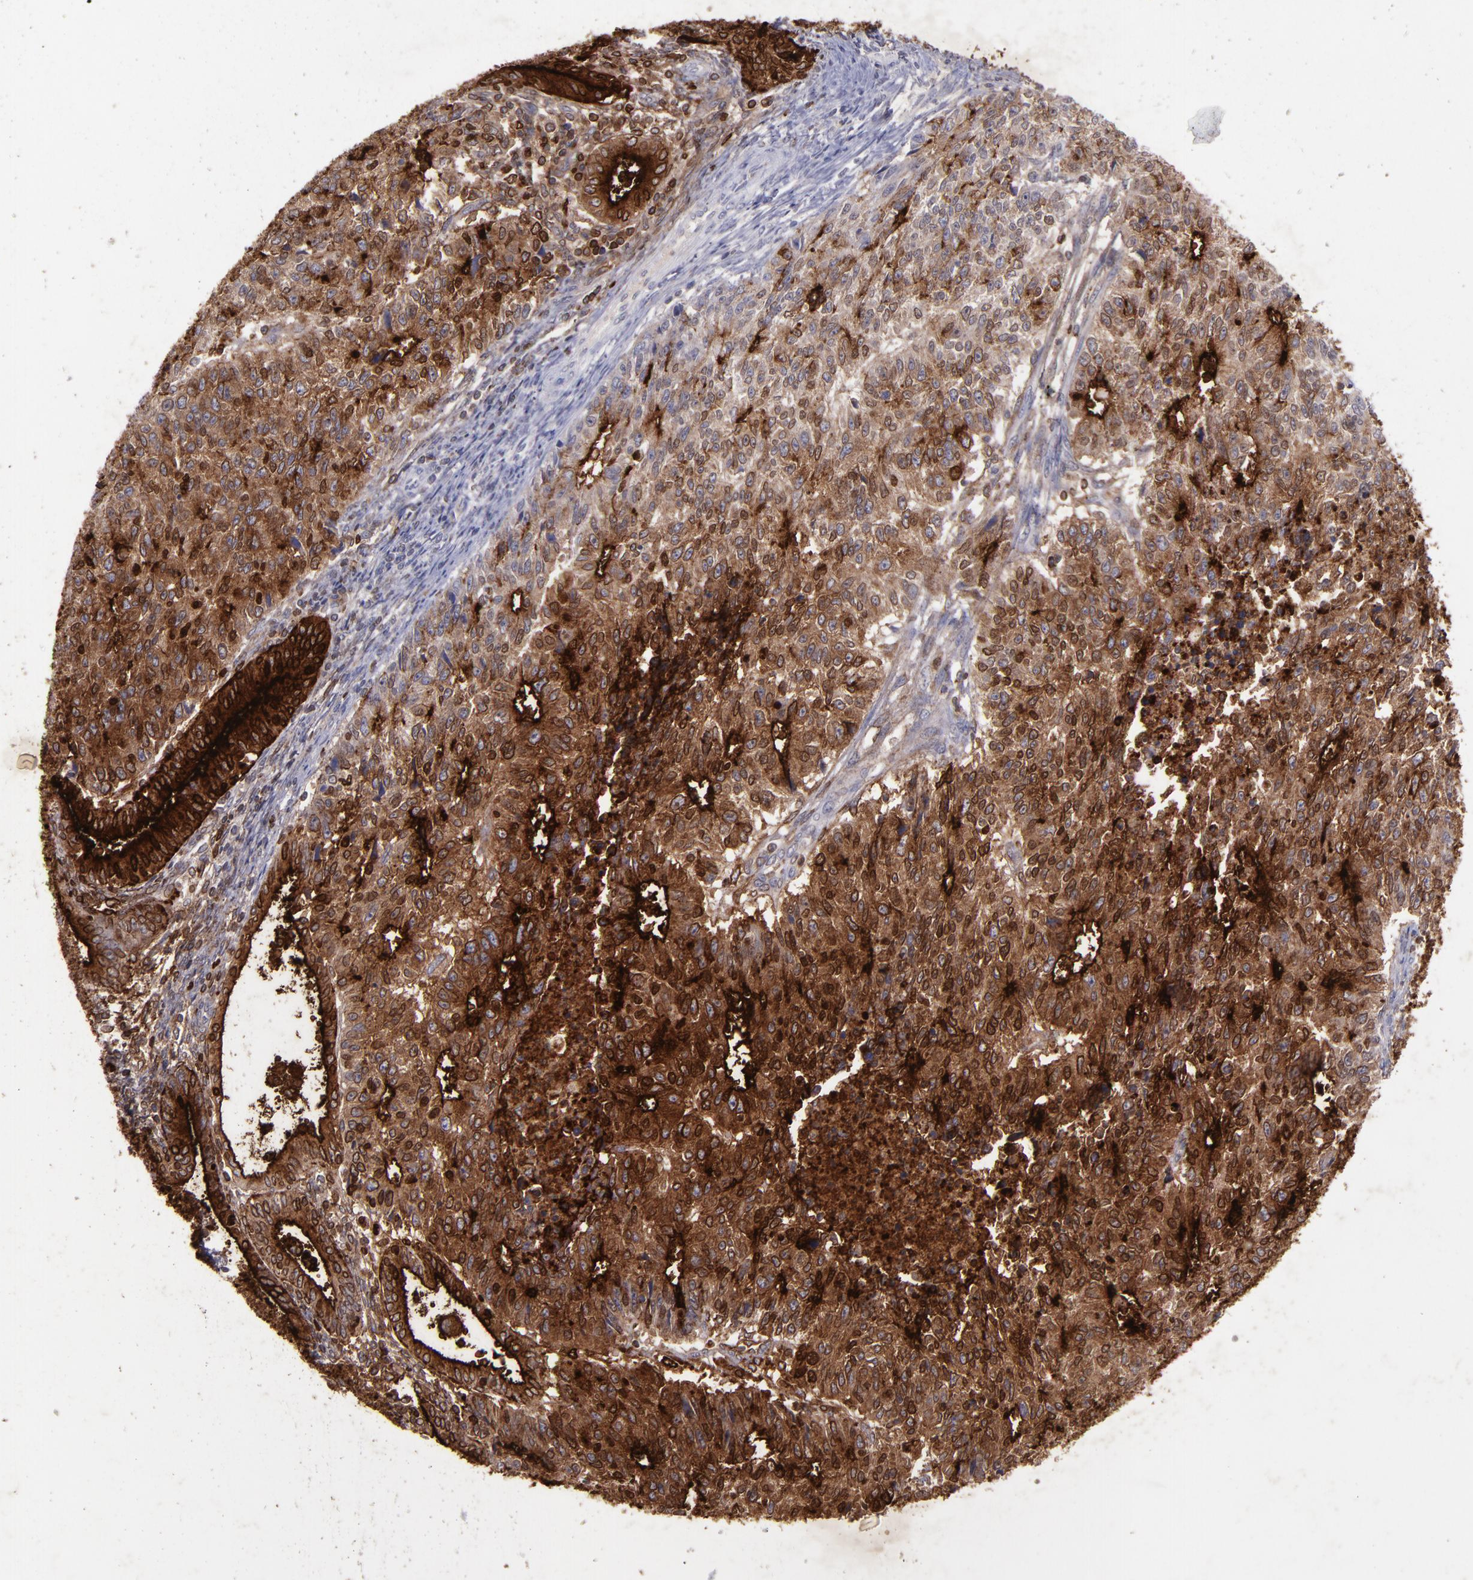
{"staining": {"intensity": "strong", "quantity": ">75%", "location": "cytoplasmic/membranous"}, "tissue": "endometrial cancer", "cell_type": "Tumor cells", "image_type": "cancer", "snomed": [{"axis": "morphology", "description": "Adenocarcinoma, NOS"}, {"axis": "topography", "description": "Endometrium"}], "caption": "Human adenocarcinoma (endometrial) stained with a protein marker reveals strong staining in tumor cells.", "gene": "MFGE8", "patient": {"sex": "female", "age": 42}}